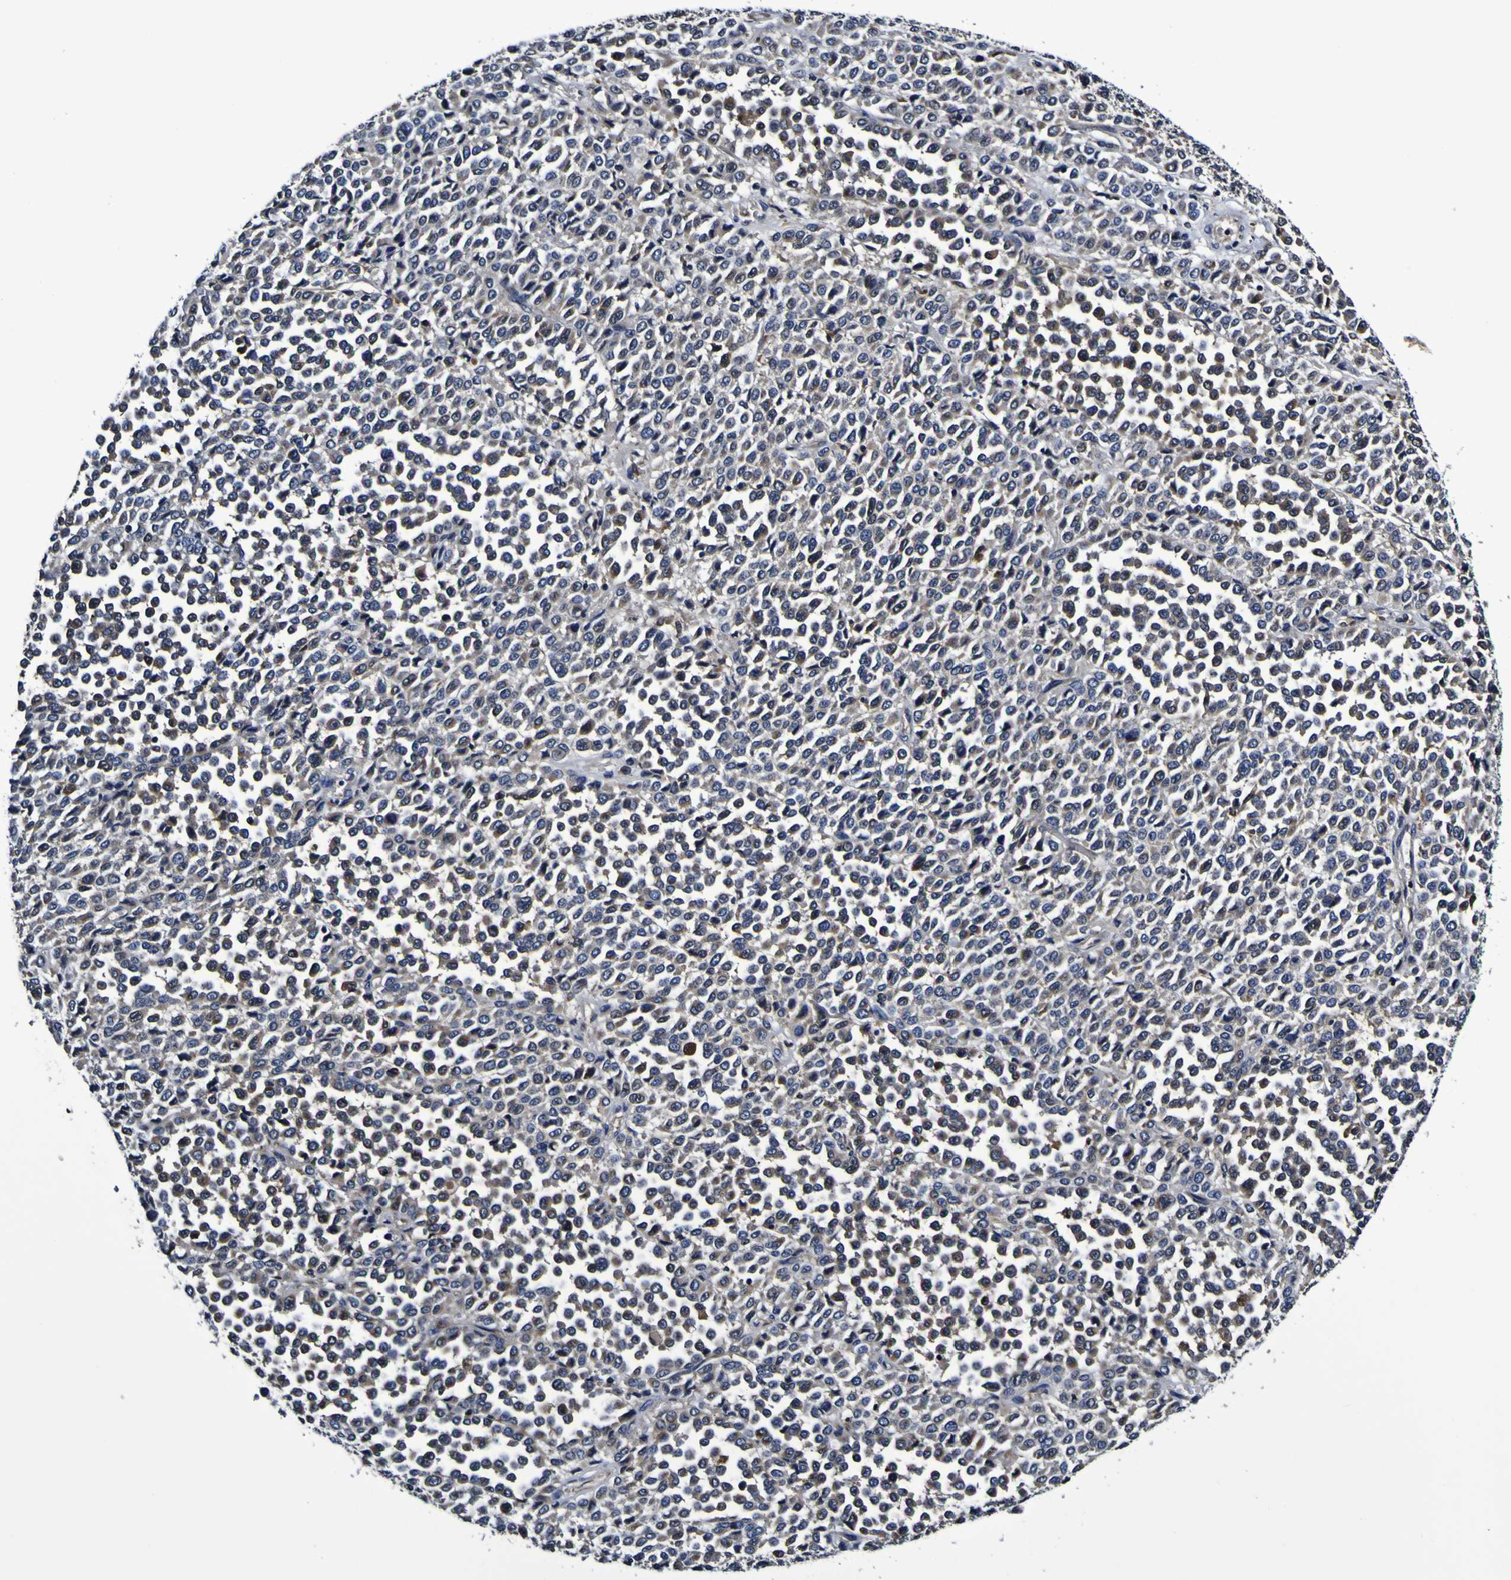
{"staining": {"intensity": "weak", "quantity": "25%-75%", "location": "cytoplasmic/membranous"}, "tissue": "melanoma", "cell_type": "Tumor cells", "image_type": "cancer", "snomed": [{"axis": "morphology", "description": "Malignant melanoma, Metastatic site"}, {"axis": "topography", "description": "Pancreas"}], "caption": "This micrograph shows IHC staining of human malignant melanoma (metastatic site), with low weak cytoplasmic/membranous expression in about 25%-75% of tumor cells.", "gene": "GPX1", "patient": {"sex": "female", "age": 30}}